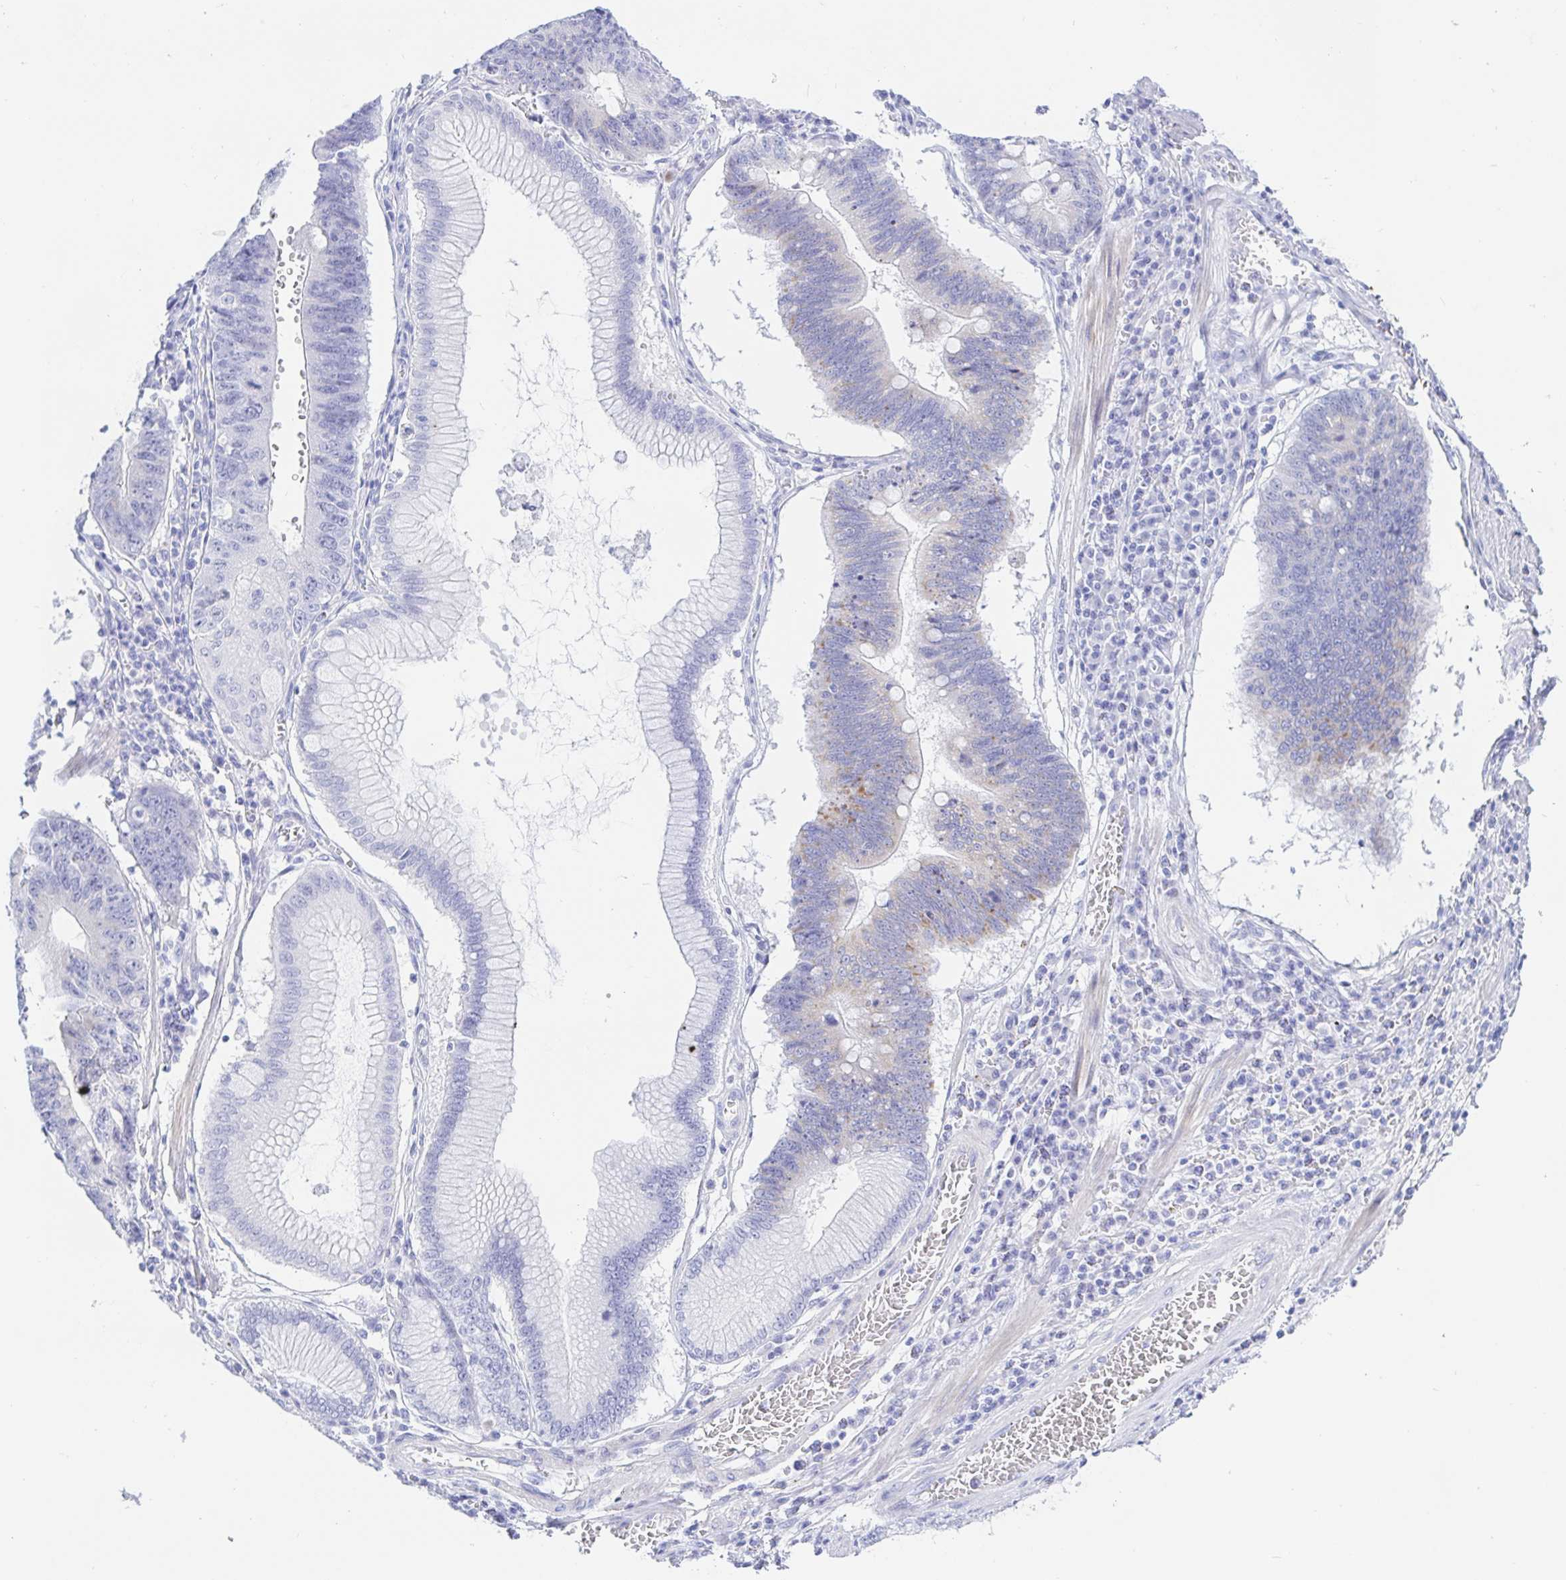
{"staining": {"intensity": "moderate", "quantity": "<25%", "location": "cytoplasmic/membranous"}, "tissue": "stomach cancer", "cell_type": "Tumor cells", "image_type": "cancer", "snomed": [{"axis": "morphology", "description": "Adenocarcinoma, NOS"}, {"axis": "topography", "description": "Stomach"}], "caption": "Human stomach cancer stained with a brown dye exhibits moderate cytoplasmic/membranous positive positivity in about <25% of tumor cells.", "gene": "KCNH6", "patient": {"sex": "male", "age": 59}}